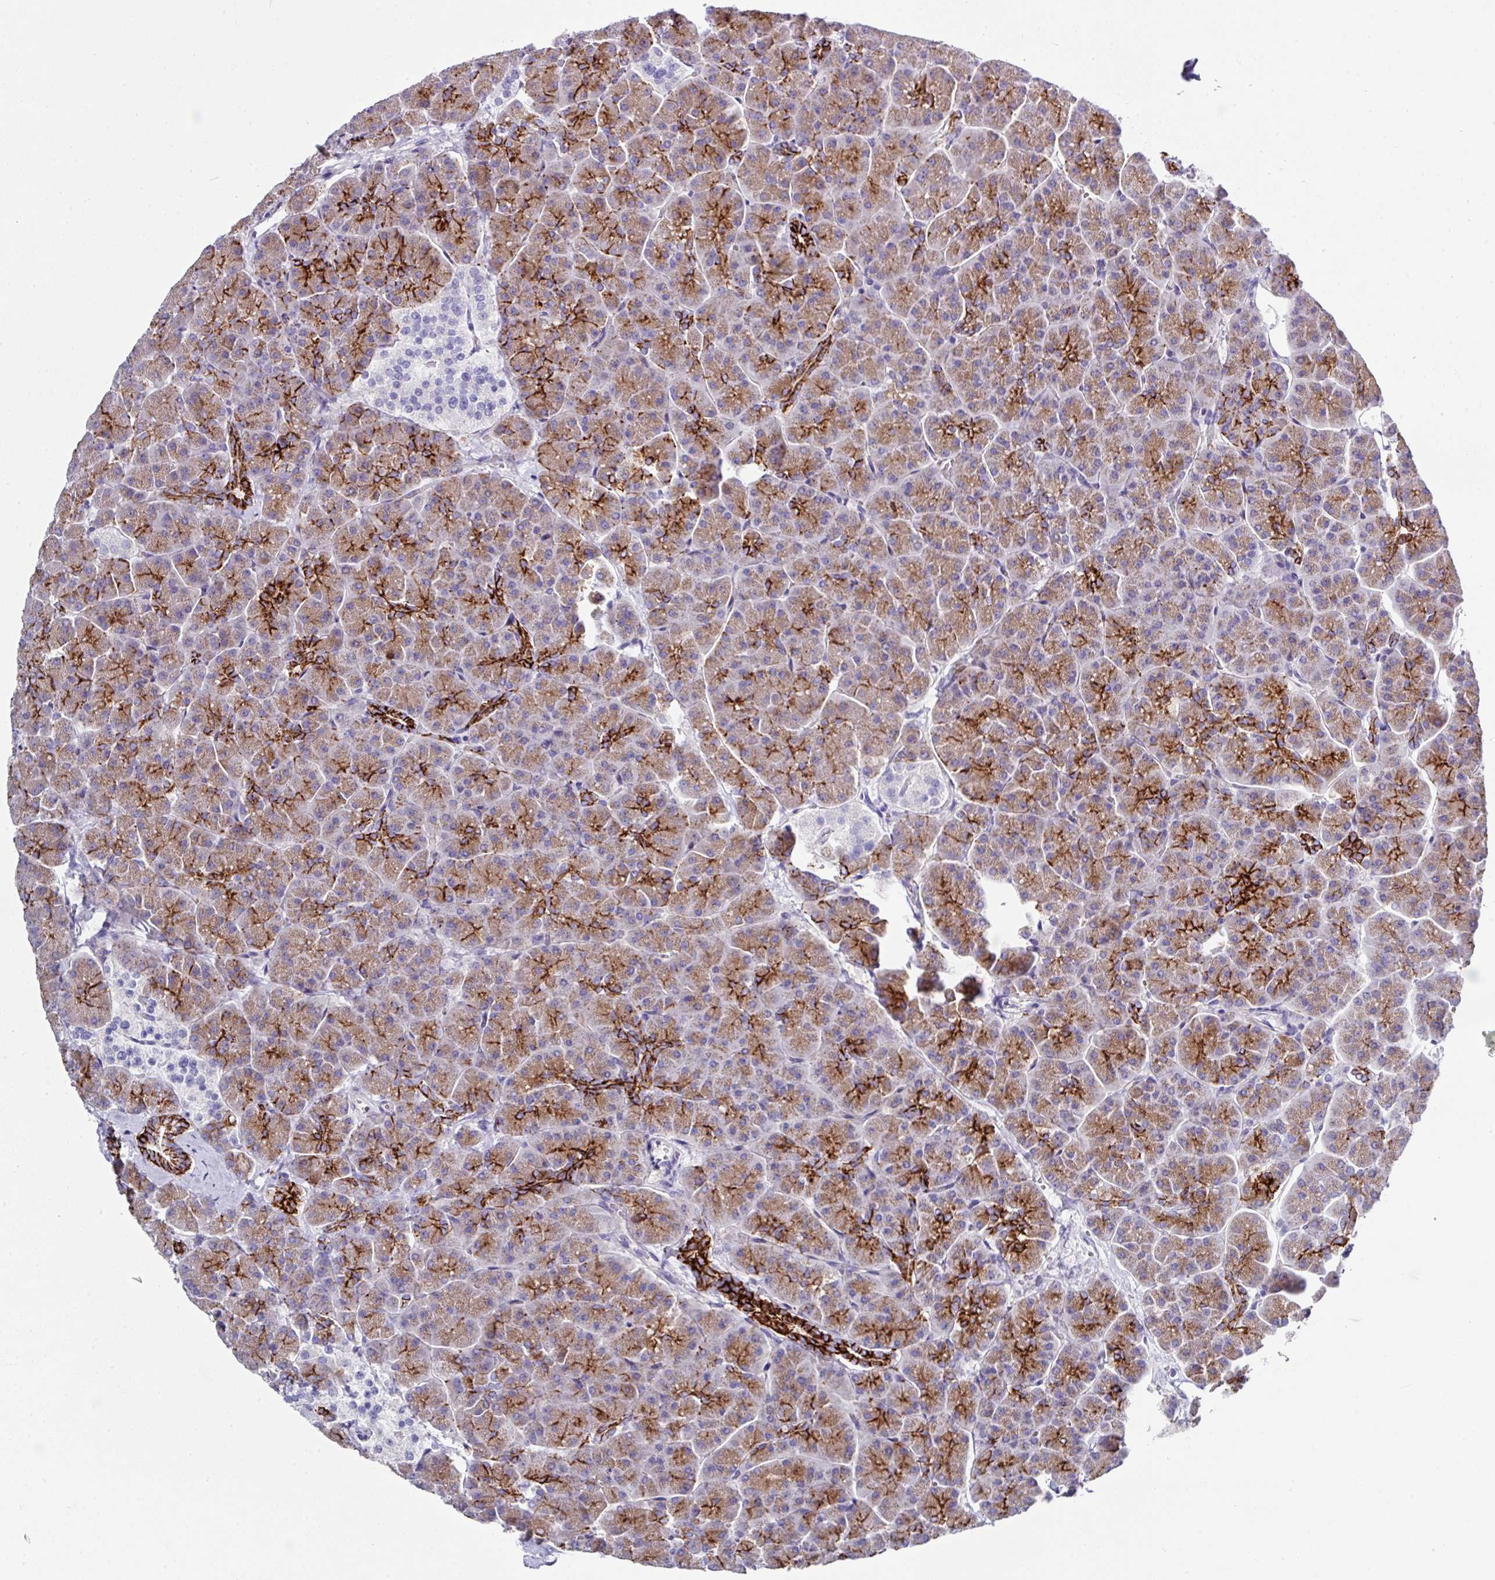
{"staining": {"intensity": "strong", "quantity": "25%-75%", "location": "cytoplasmic/membranous"}, "tissue": "pancreas", "cell_type": "Exocrine glandular cells", "image_type": "normal", "snomed": [{"axis": "morphology", "description": "Normal tissue, NOS"}, {"axis": "topography", "description": "Pancreas"}, {"axis": "topography", "description": "Peripheral nerve tissue"}], "caption": "Protein expression analysis of normal human pancreas reveals strong cytoplasmic/membranous expression in about 25%-75% of exocrine glandular cells. (DAB IHC, brown staining for protein, blue staining for nuclei).", "gene": "CLDN1", "patient": {"sex": "male", "age": 54}}